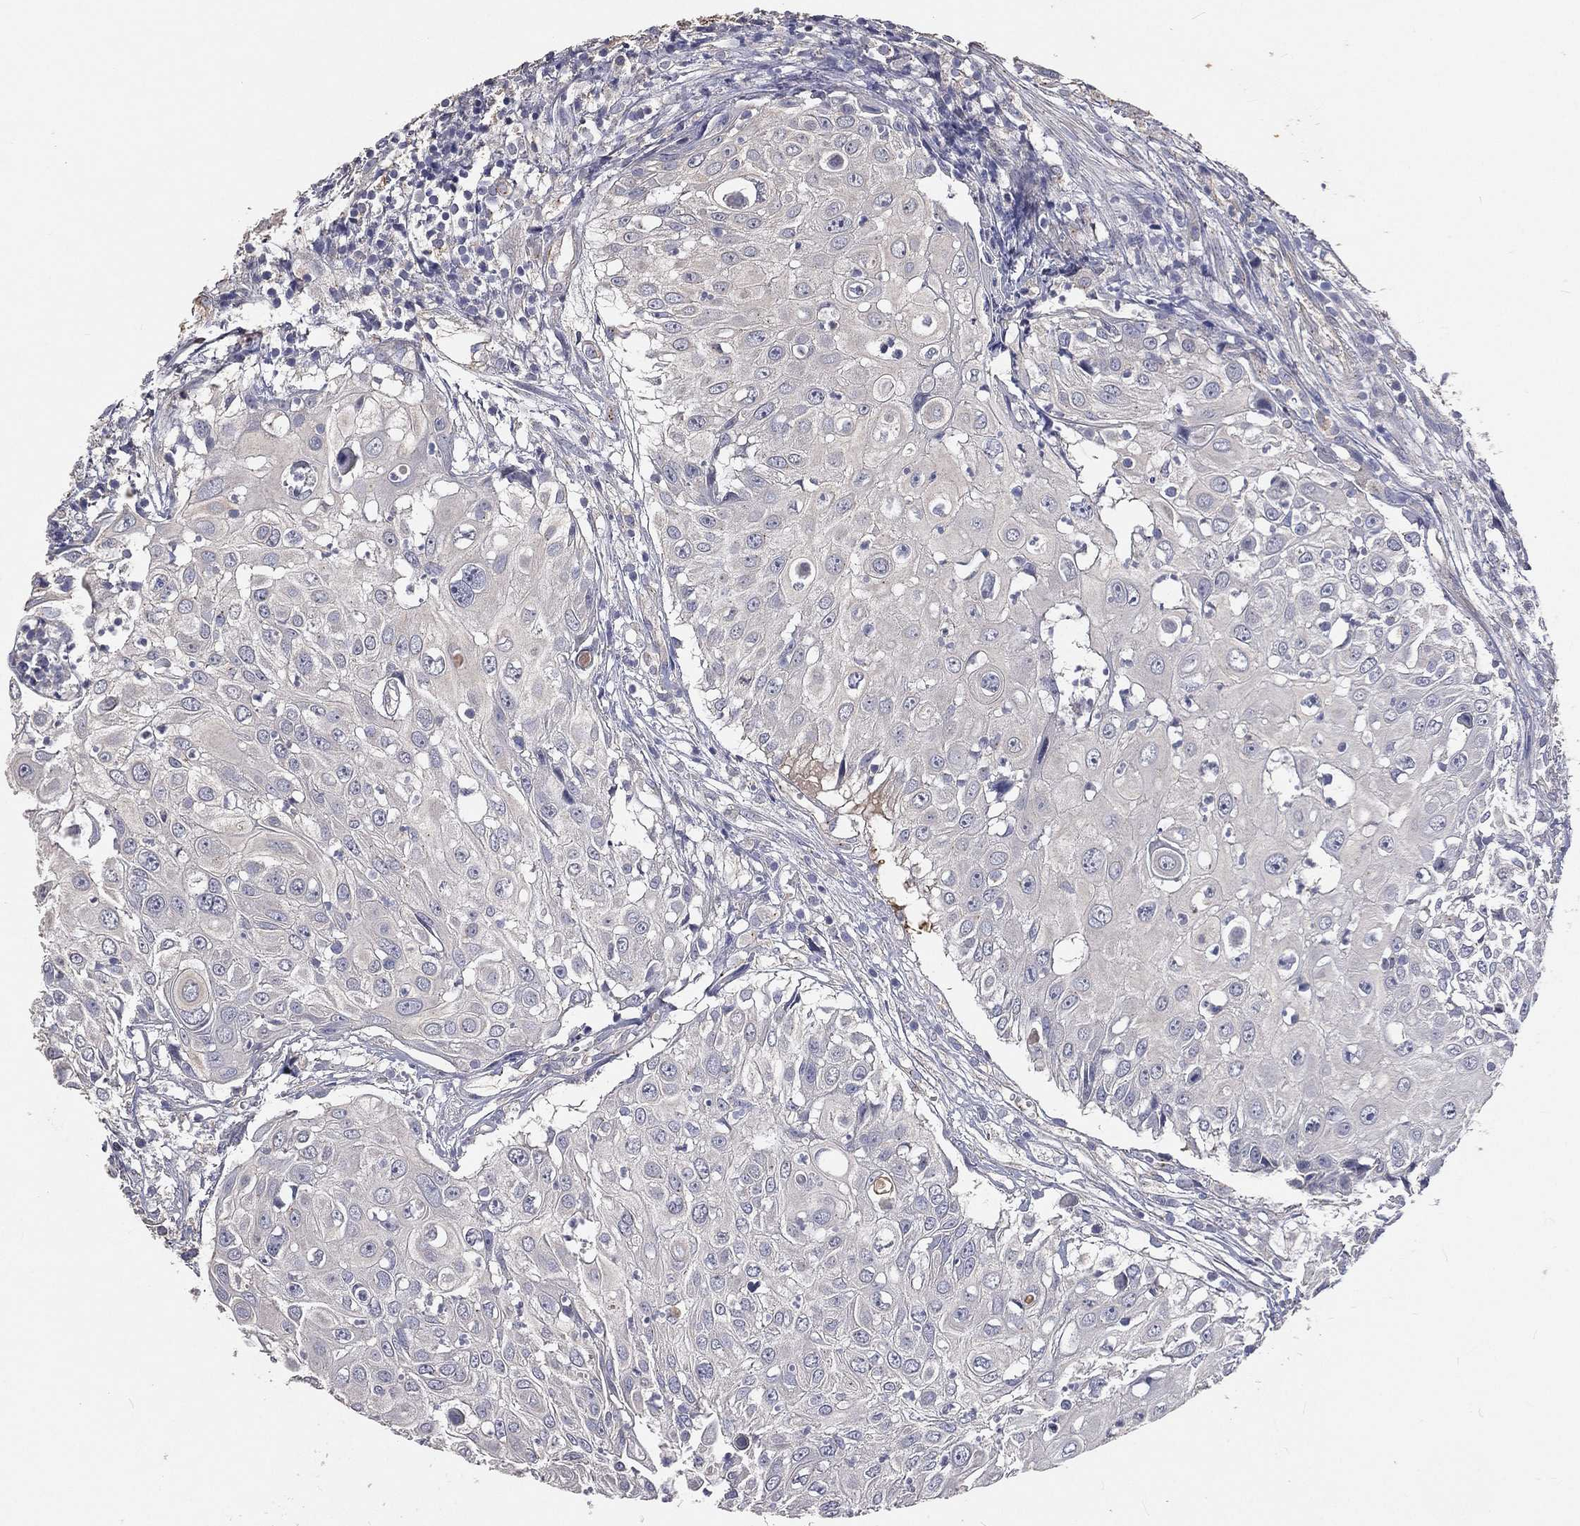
{"staining": {"intensity": "negative", "quantity": "none", "location": "none"}, "tissue": "urothelial cancer", "cell_type": "Tumor cells", "image_type": "cancer", "snomed": [{"axis": "morphology", "description": "Urothelial carcinoma, High grade"}, {"axis": "topography", "description": "Urinary bladder"}], "caption": "The immunohistochemistry histopathology image has no significant positivity in tumor cells of urothelial cancer tissue. (DAB immunohistochemistry (IHC), high magnification).", "gene": "CROCC", "patient": {"sex": "female", "age": 79}}